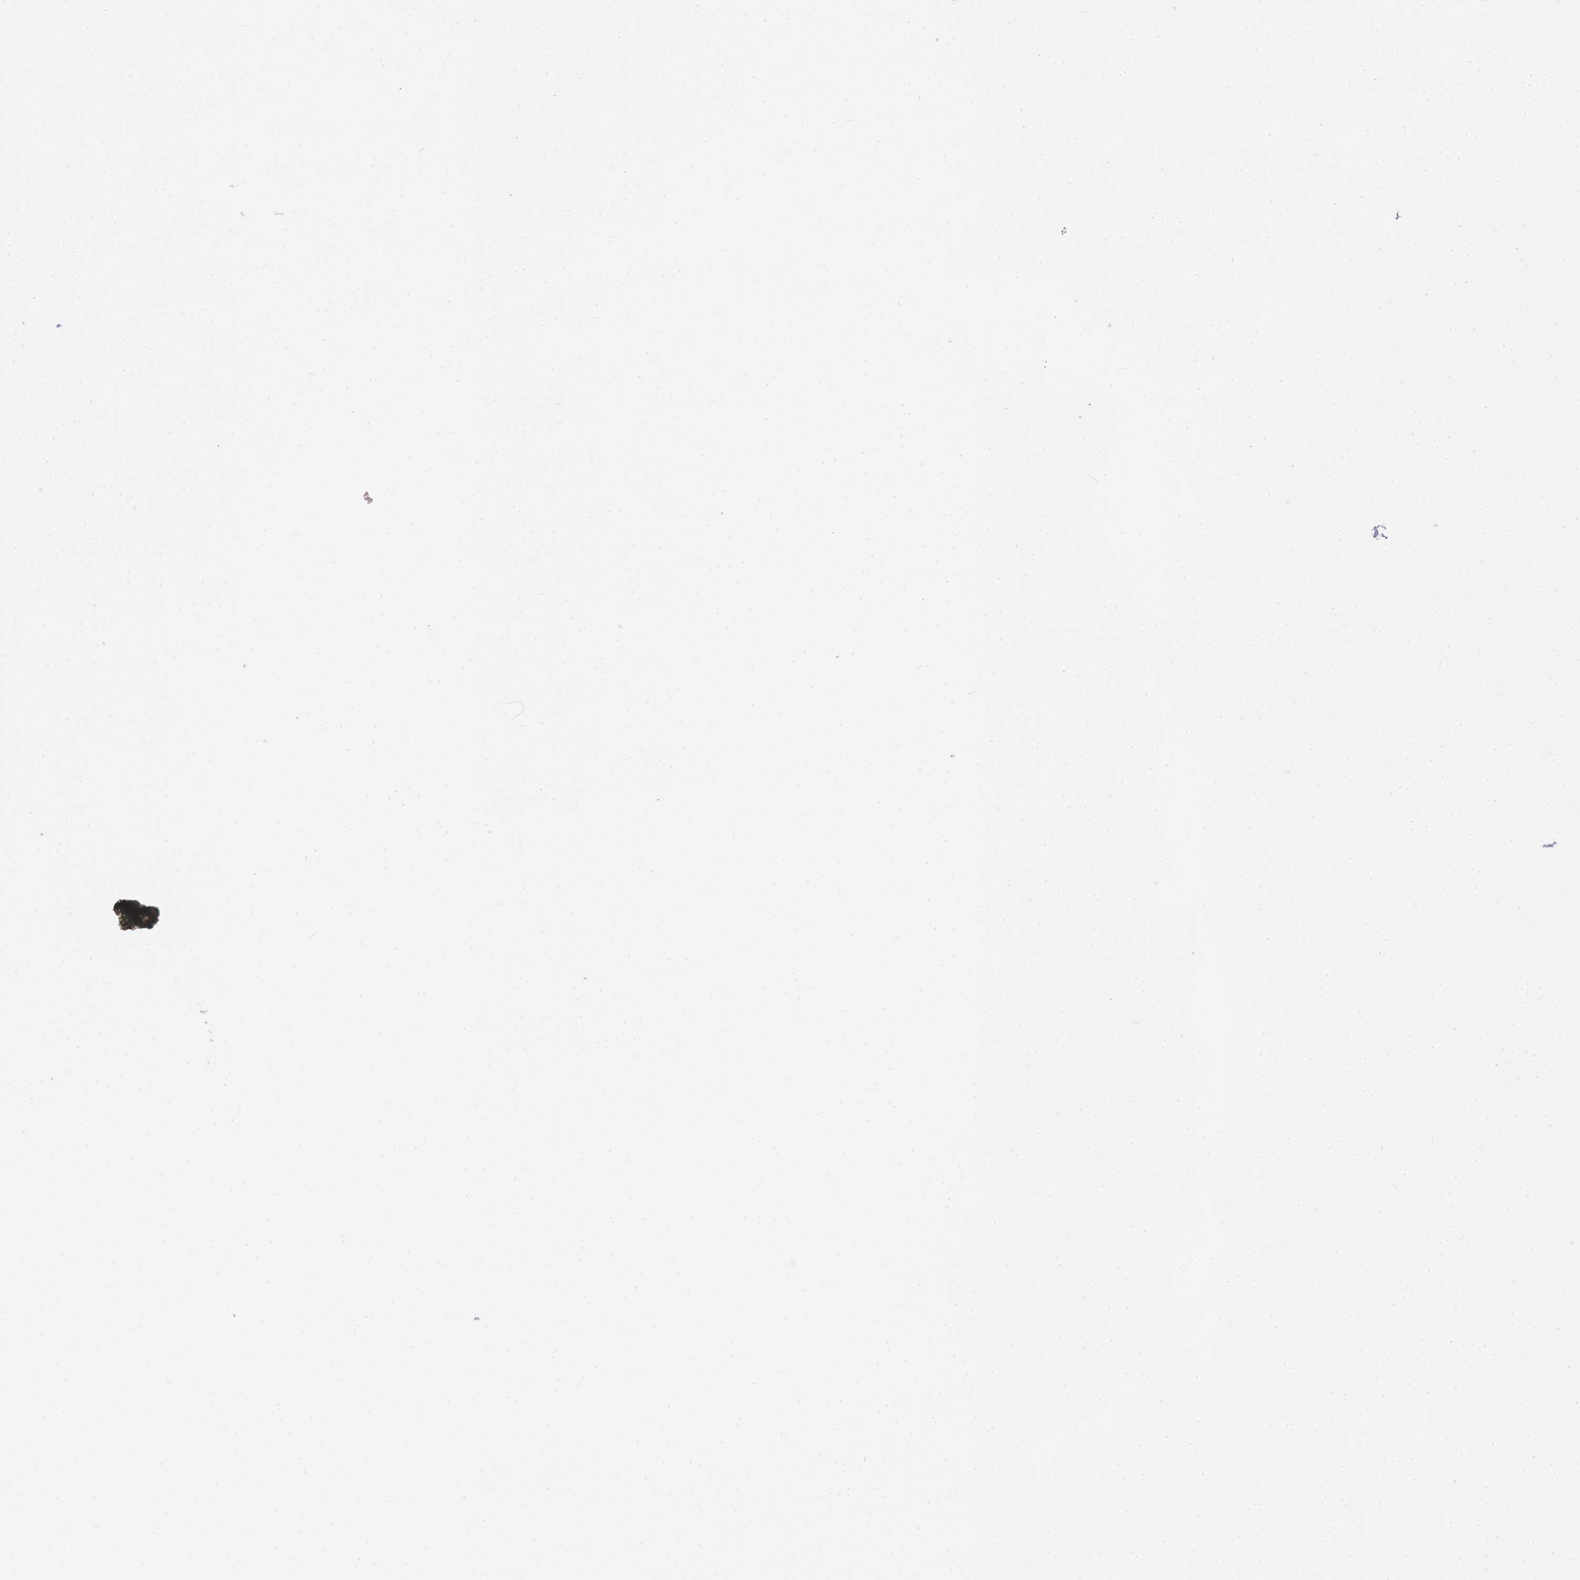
{"staining": {"intensity": "negative", "quantity": "none", "location": "none"}, "tissue": "melanoma", "cell_type": "Tumor cells", "image_type": "cancer", "snomed": [{"axis": "morphology", "description": "Malignant melanoma, NOS"}, {"axis": "topography", "description": "Skin"}], "caption": "The immunohistochemistry (IHC) micrograph has no significant staining in tumor cells of malignant melanoma tissue.", "gene": "RHO", "patient": {"sex": "male", "age": 49}}